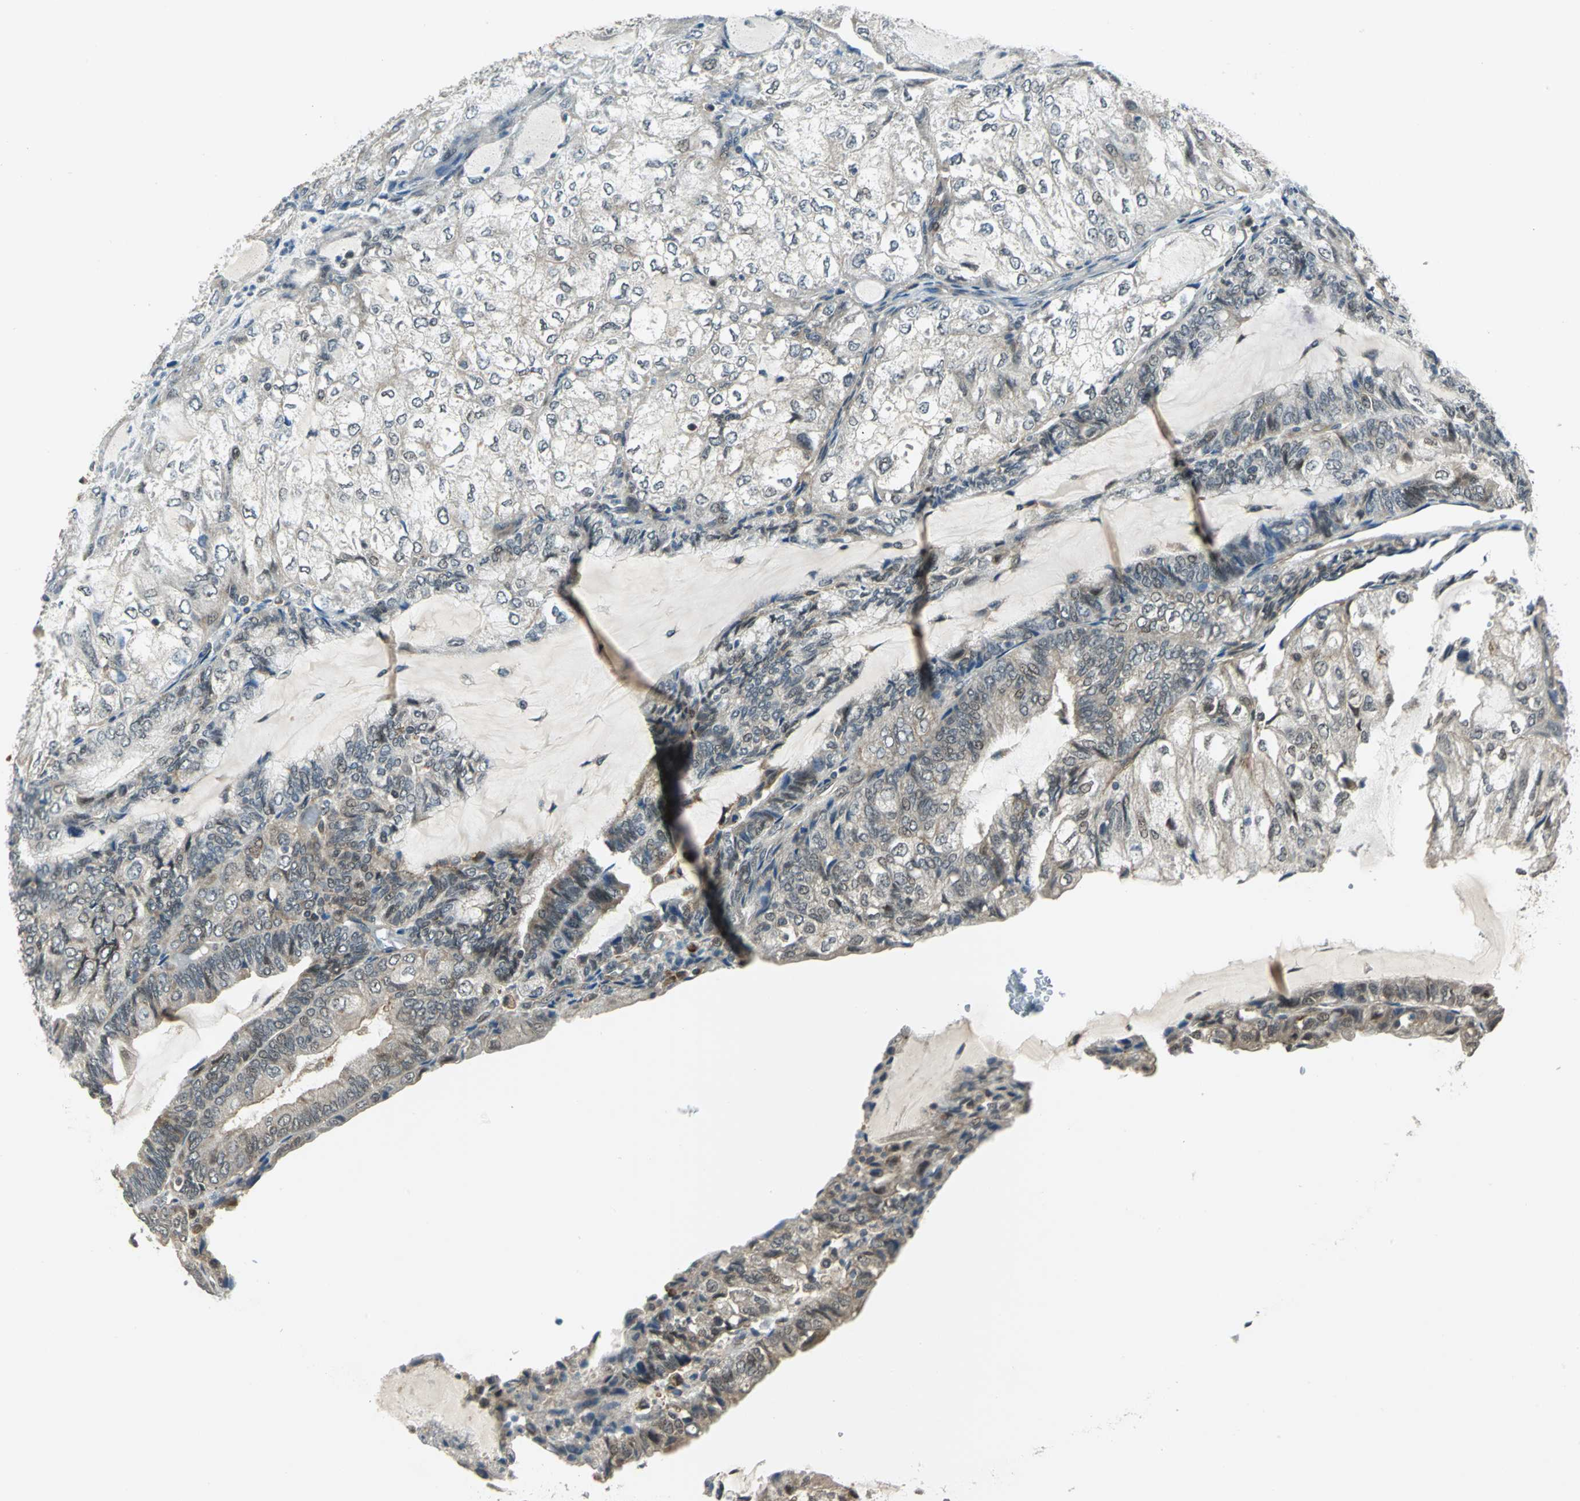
{"staining": {"intensity": "weak", "quantity": "25%-75%", "location": "cytoplasmic/membranous,nuclear"}, "tissue": "endometrial cancer", "cell_type": "Tumor cells", "image_type": "cancer", "snomed": [{"axis": "morphology", "description": "Adenocarcinoma, NOS"}, {"axis": "topography", "description": "Endometrium"}], "caption": "A photomicrograph of endometrial cancer stained for a protein shows weak cytoplasmic/membranous and nuclear brown staining in tumor cells.", "gene": "PLAGL2", "patient": {"sex": "female", "age": 81}}